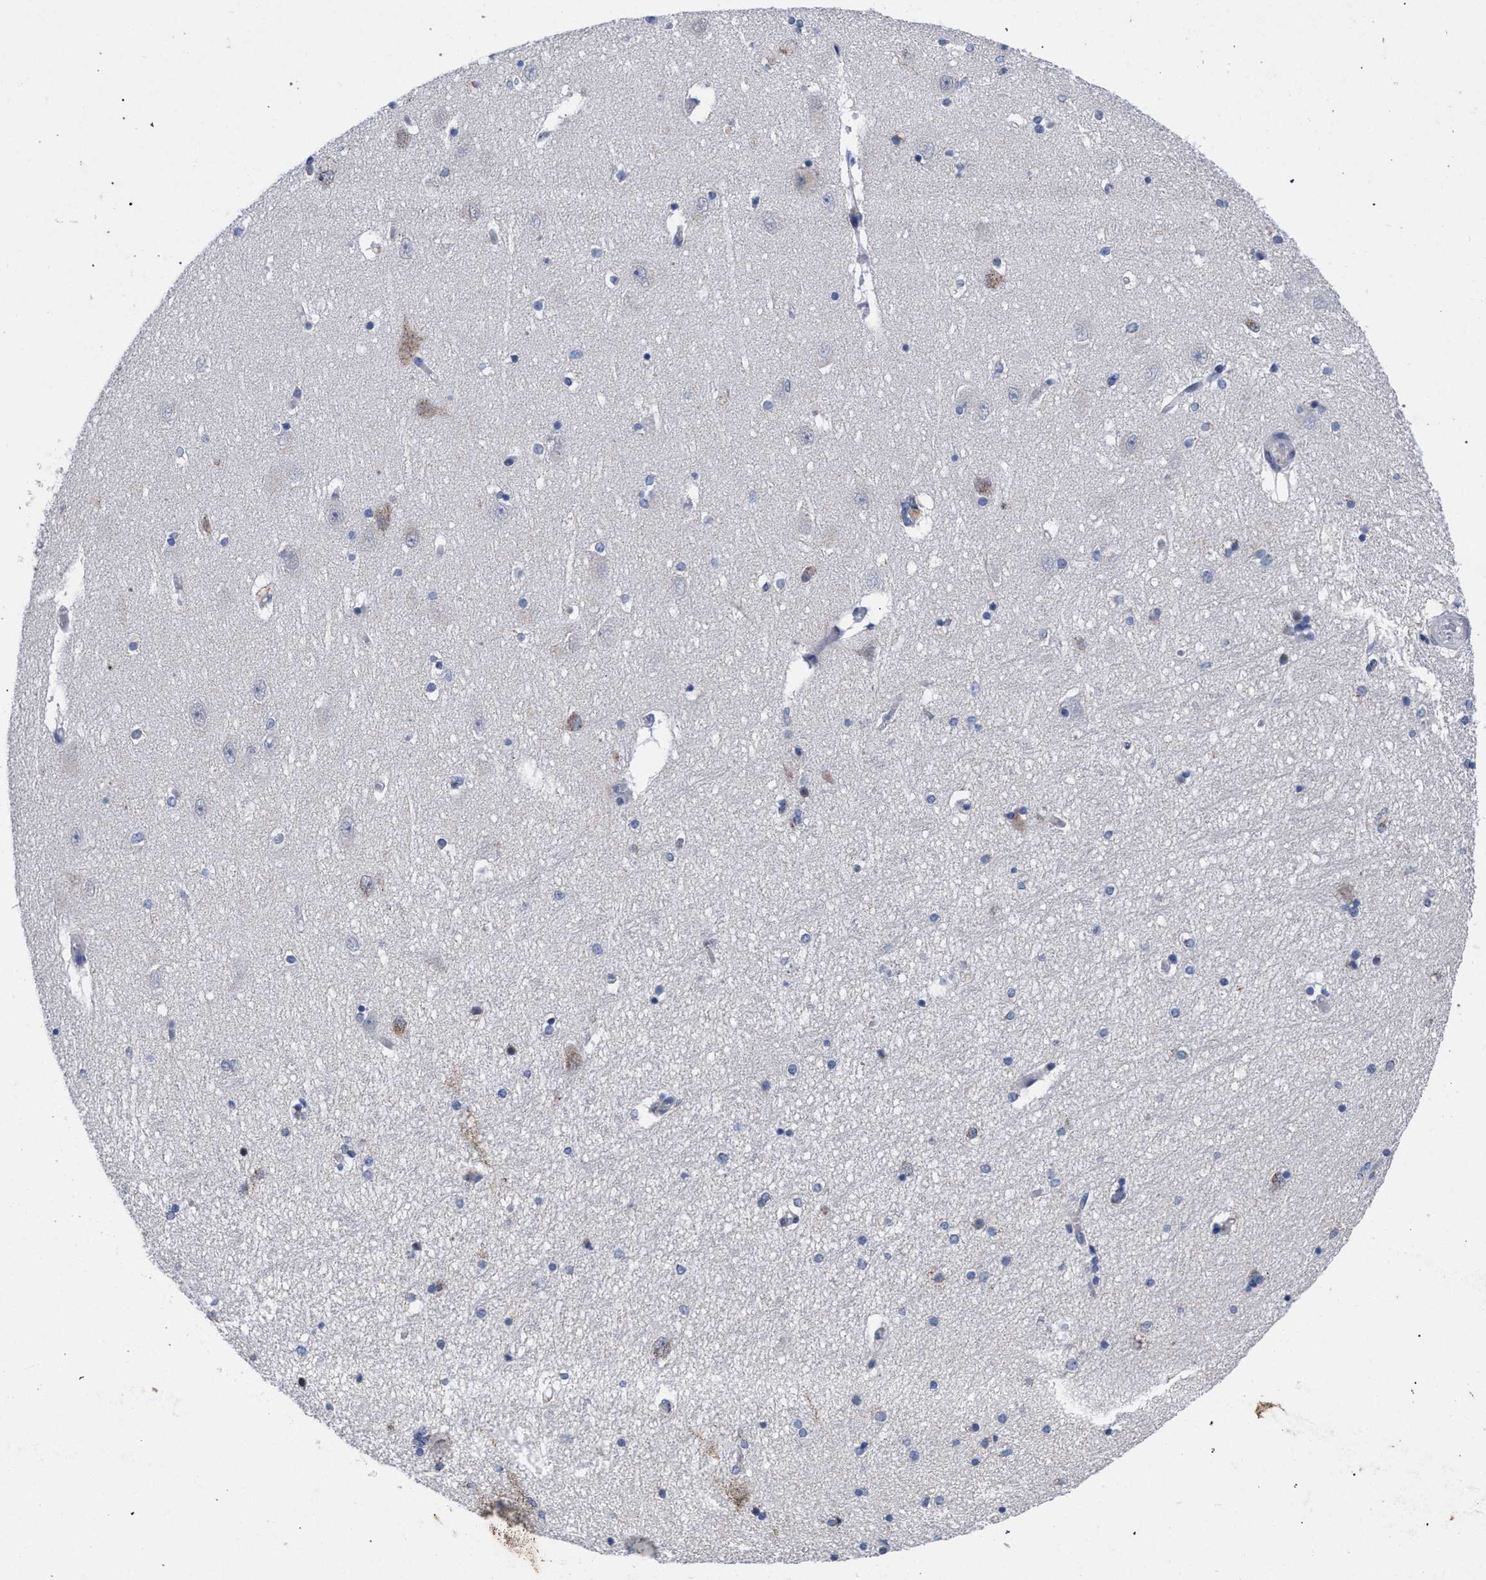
{"staining": {"intensity": "negative", "quantity": "none", "location": "none"}, "tissue": "hippocampus", "cell_type": "Glial cells", "image_type": "normal", "snomed": [{"axis": "morphology", "description": "Normal tissue, NOS"}, {"axis": "topography", "description": "Hippocampus"}], "caption": "Immunohistochemistry (IHC) photomicrograph of benign human hippocampus stained for a protein (brown), which displays no staining in glial cells.", "gene": "GOLGA2", "patient": {"sex": "female", "age": 54}}